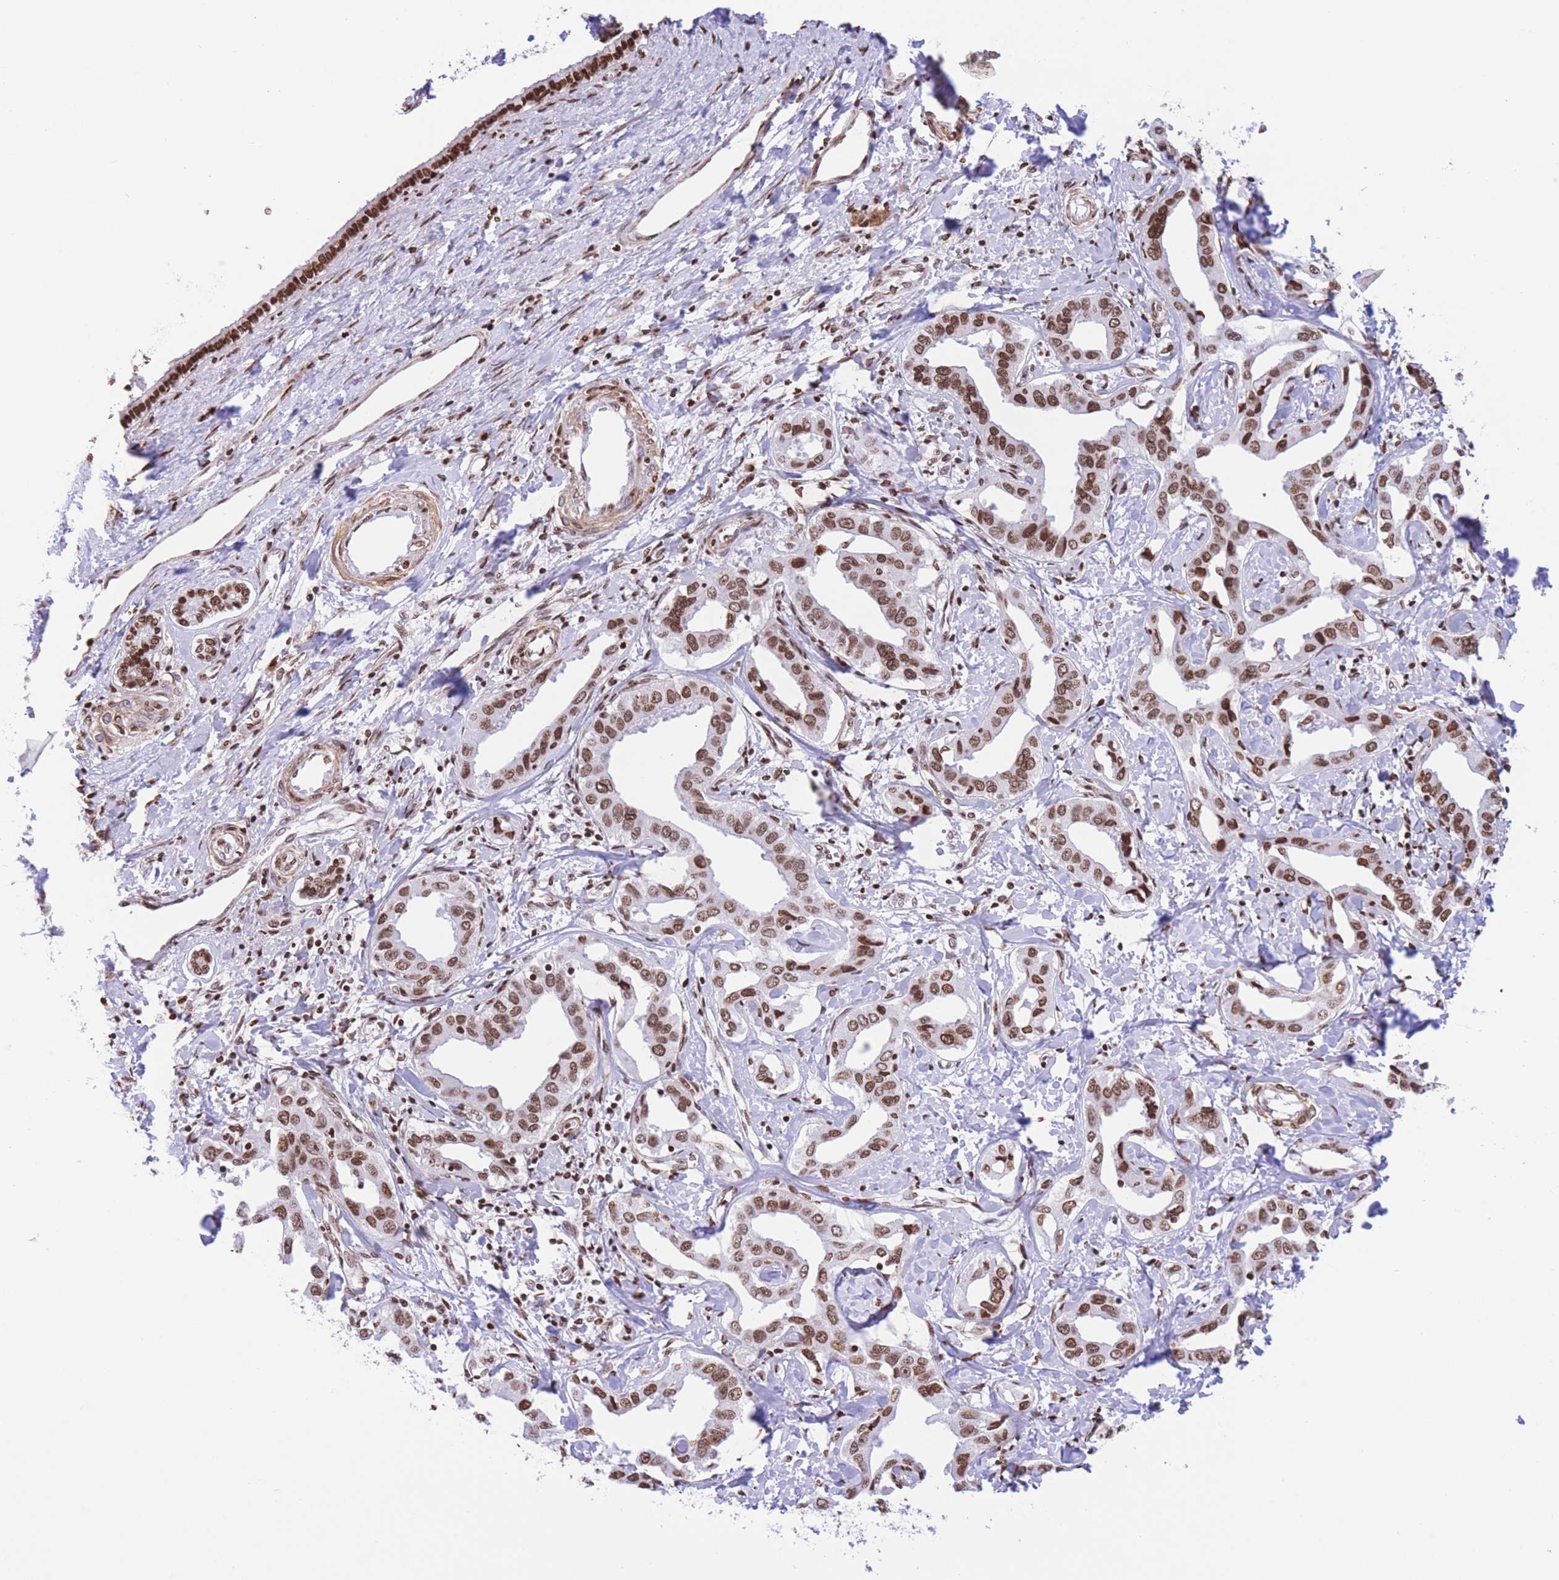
{"staining": {"intensity": "moderate", "quantity": ">75%", "location": "nuclear"}, "tissue": "liver cancer", "cell_type": "Tumor cells", "image_type": "cancer", "snomed": [{"axis": "morphology", "description": "Cholangiocarcinoma"}, {"axis": "topography", "description": "Liver"}], "caption": "Cholangiocarcinoma (liver) was stained to show a protein in brown. There is medium levels of moderate nuclear expression in about >75% of tumor cells. (DAB IHC with brightfield microscopy, high magnification).", "gene": "H2BC11", "patient": {"sex": "male", "age": 59}}